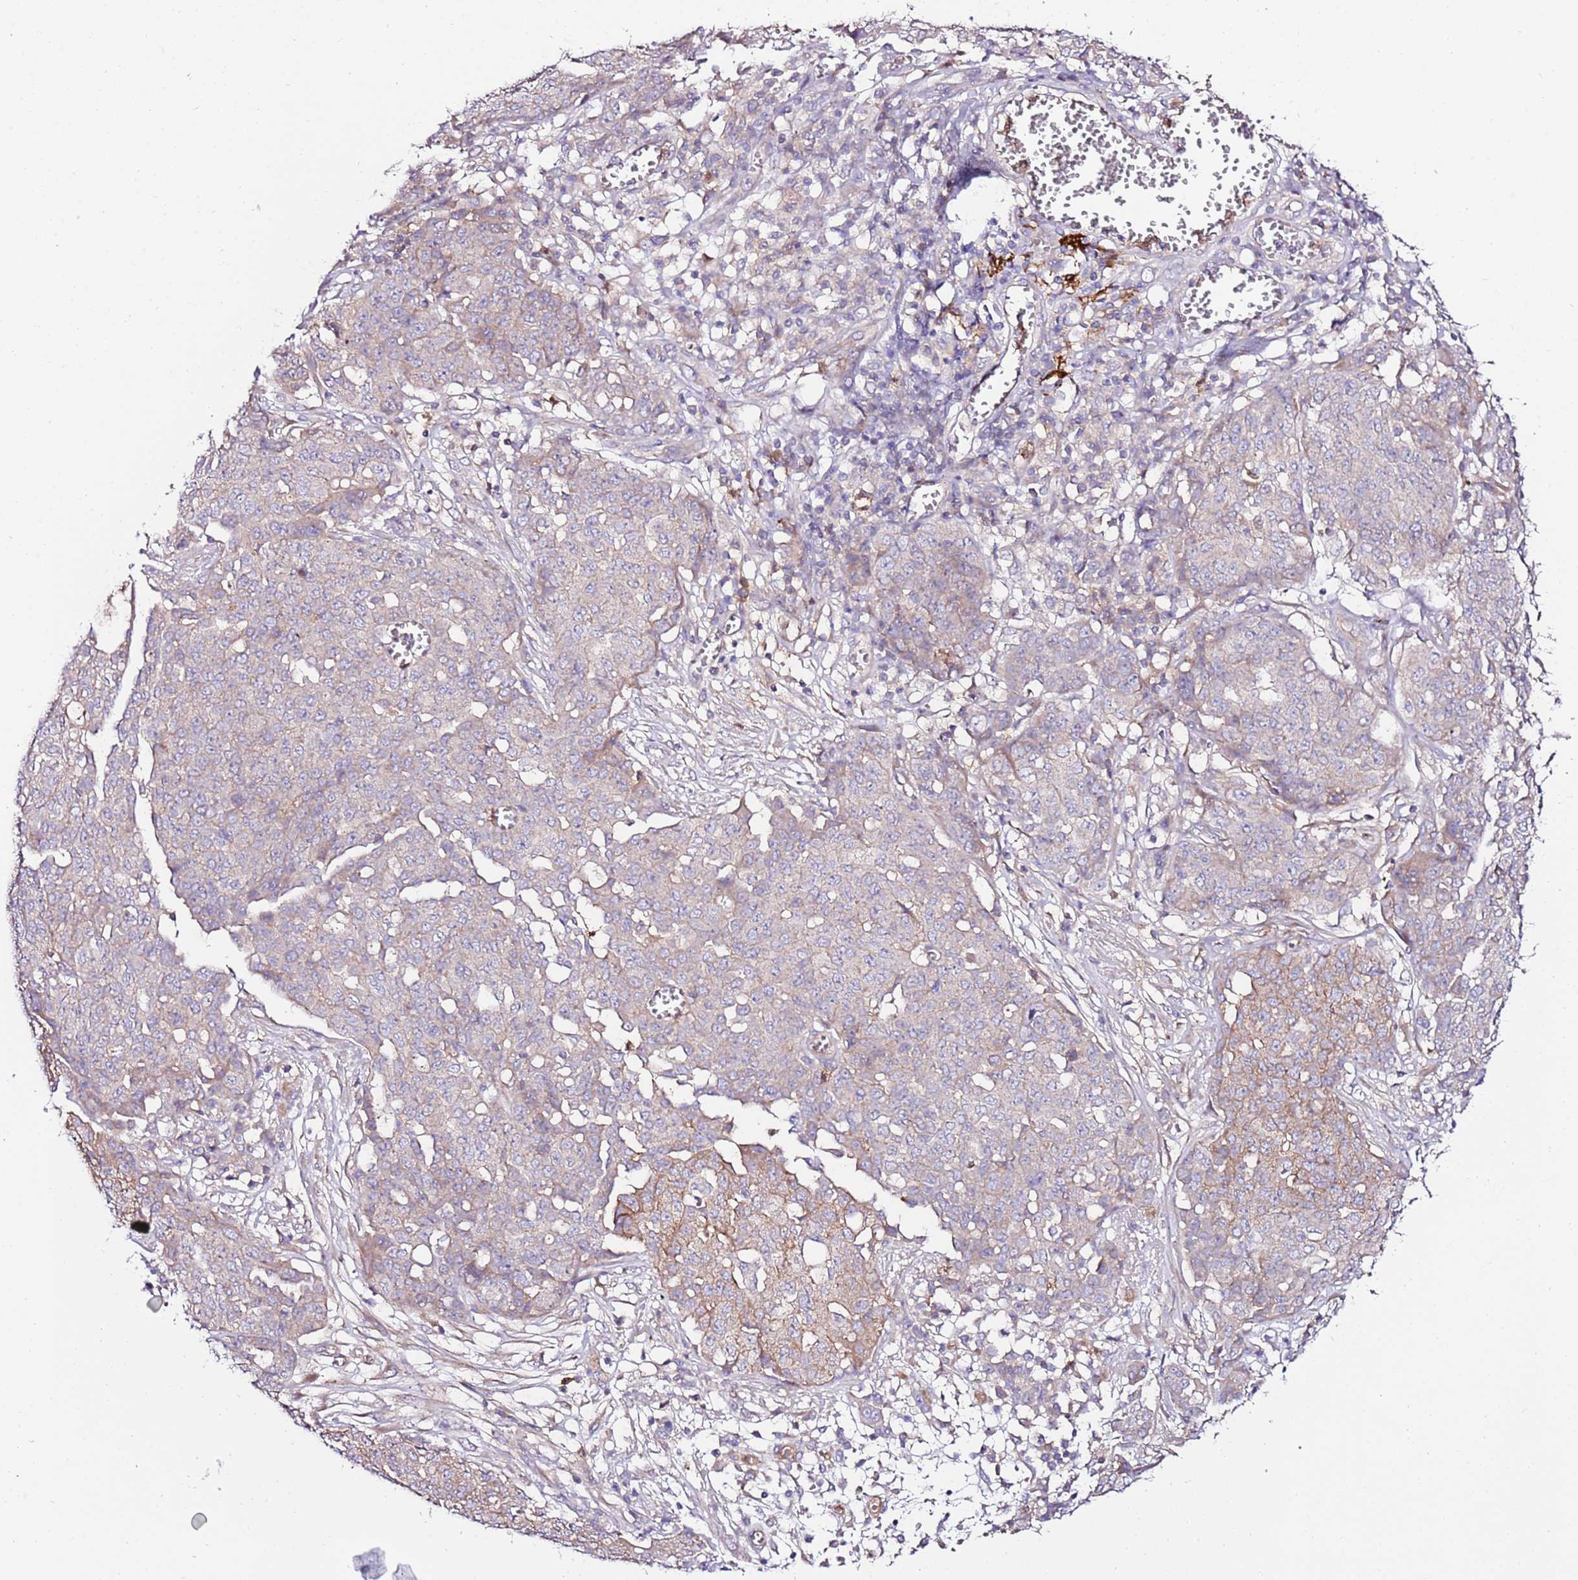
{"staining": {"intensity": "weak", "quantity": "<25%", "location": "cytoplasmic/membranous"}, "tissue": "ovarian cancer", "cell_type": "Tumor cells", "image_type": "cancer", "snomed": [{"axis": "morphology", "description": "Cystadenocarcinoma, serous, NOS"}, {"axis": "topography", "description": "Soft tissue"}, {"axis": "topography", "description": "Ovary"}], "caption": "Immunohistochemistry (IHC) image of neoplastic tissue: ovarian cancer stained with DAB shows no significant protein expression in tumor cells.", "gene": "FLVCR1", "patient": {"sex": "female", "age": 57}}